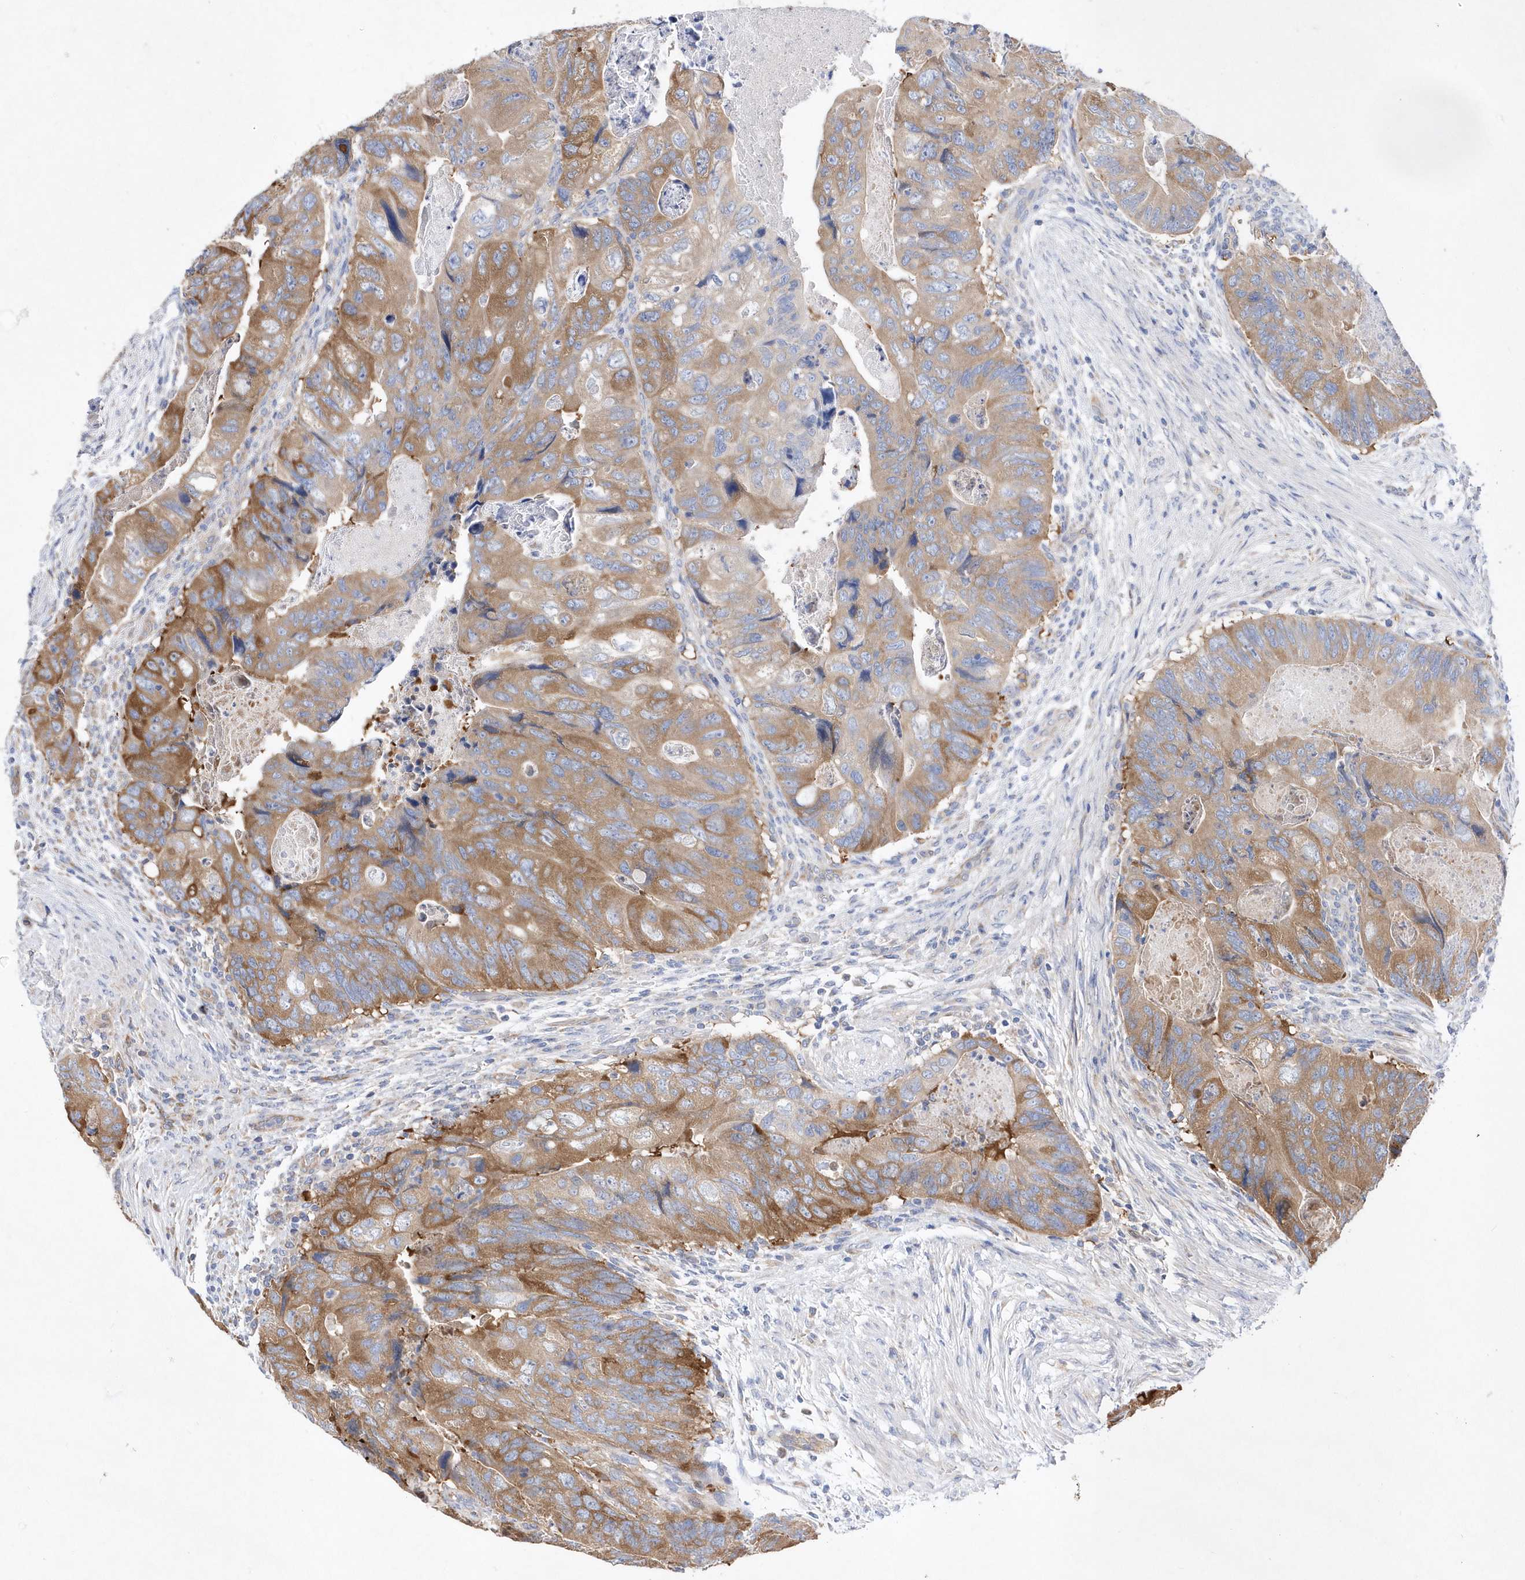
{"staining": {"intensity": "moderate", "quantity": ">75%", "location": "cytoplasmic/membranous"}, "tissue": "colorectal cancer", "cell_type": "Tumor cells", "image_type": "cancer", "snomed": [{"axis": "morphology", "description": "Adenocarcinoma, NOS"}, {"axis": "topography", "description": "Rectum"}], "caption": "Human colorectal adenocarcinoma stained with a brown dye shows moderate cytoplasmic/membranous positive staining in approximately >75% of tumor cells.", "gene": "JKAMP", "patient": {"sex": "male", "age": 63}}